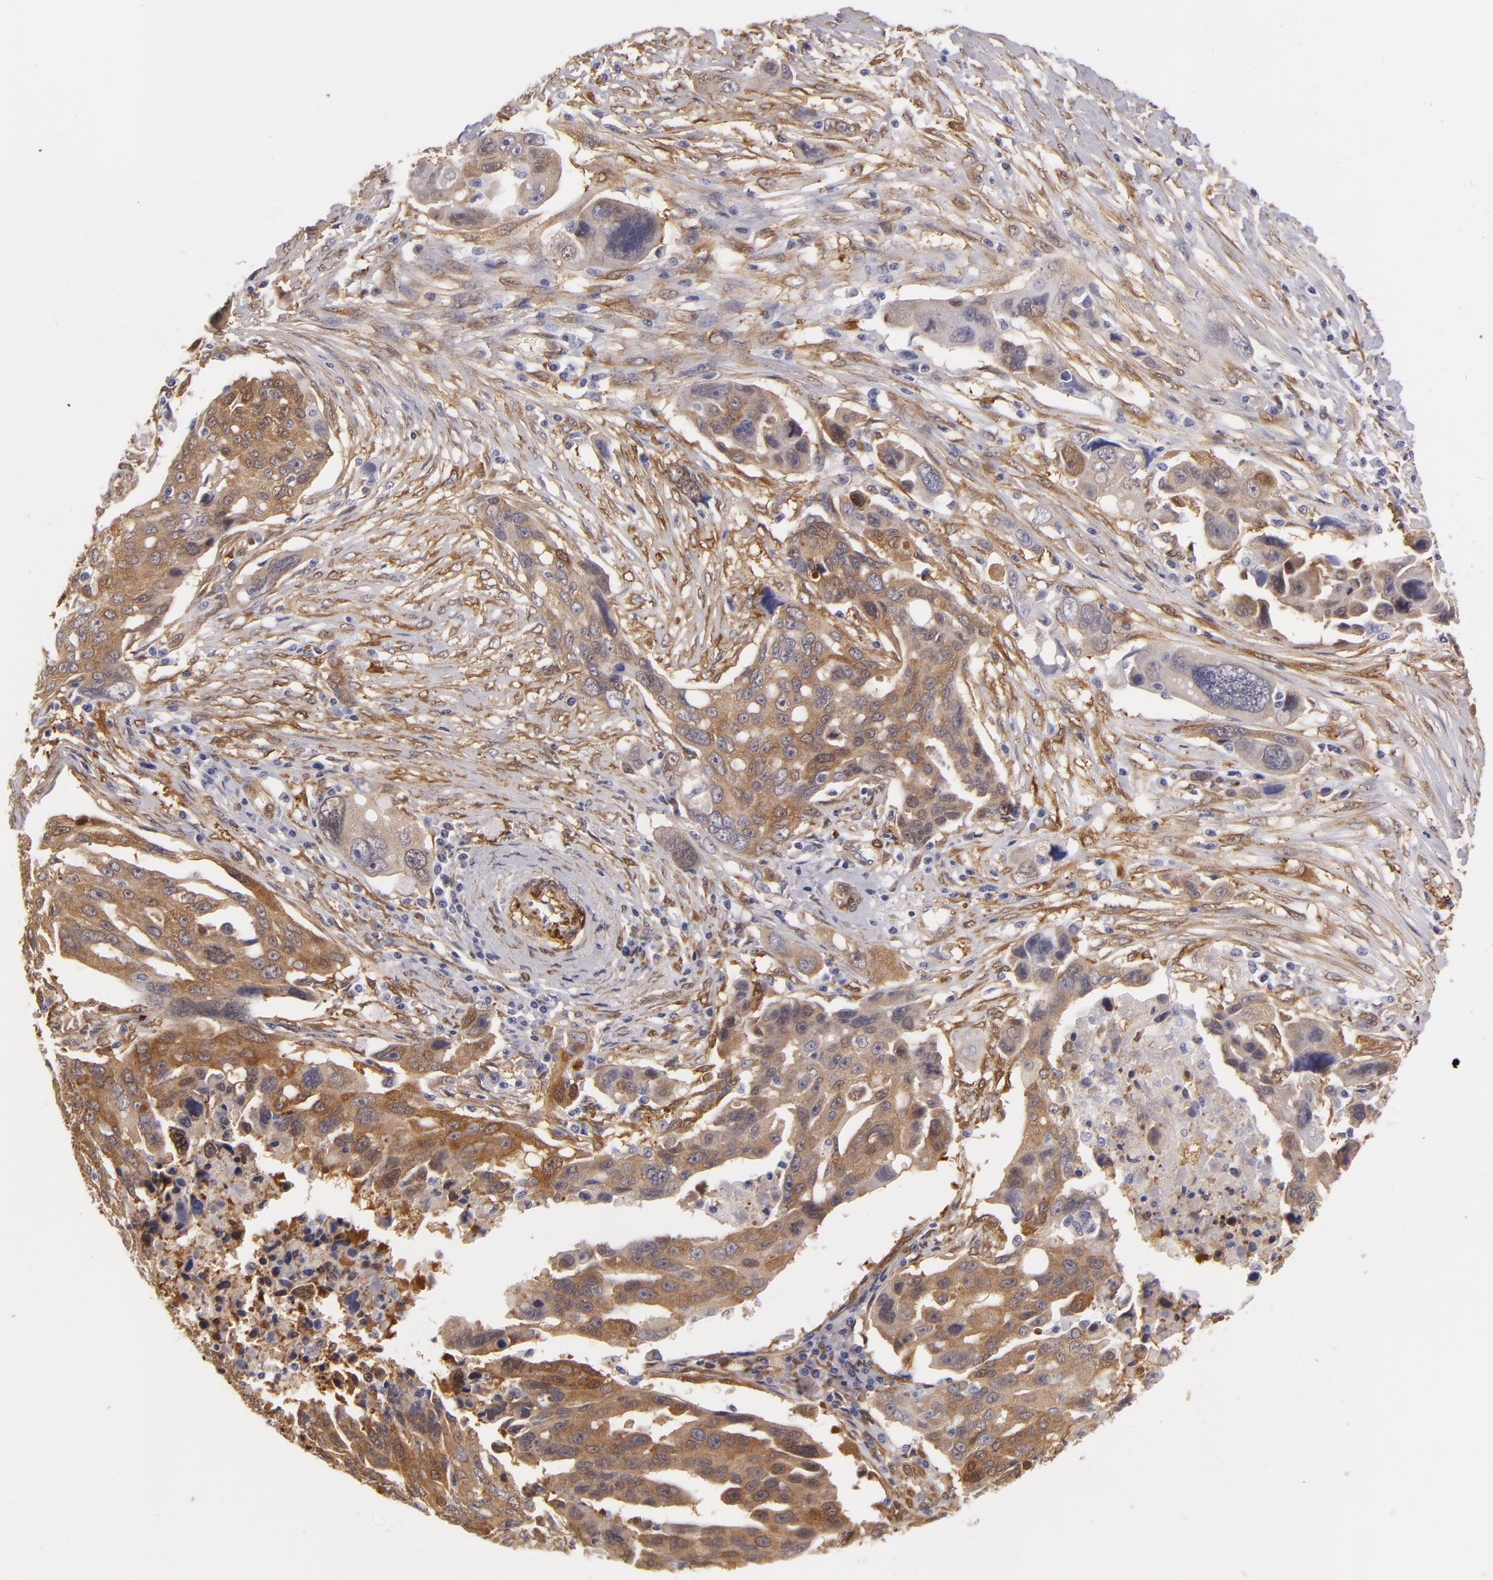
{"staining": {"intensity": "moderate", "quantity": ">75%", "location": "cytoplasmic/membranous"}, "tissue": "ovarian cancer", "cell_type": "Tumor cells", "image_type": "cancer", "snomed": [{"axis": "morphology", "description": "Carcinoma, endometroid"}, {"axis": "topography", "description": "Ovary"}], "caption": "Human ovarian endometroid carcinoma stained with a protein marker shows moderate staining in tumor cells.", "gene": "VCL", "patient": {"sex": "female", "age": 75}}